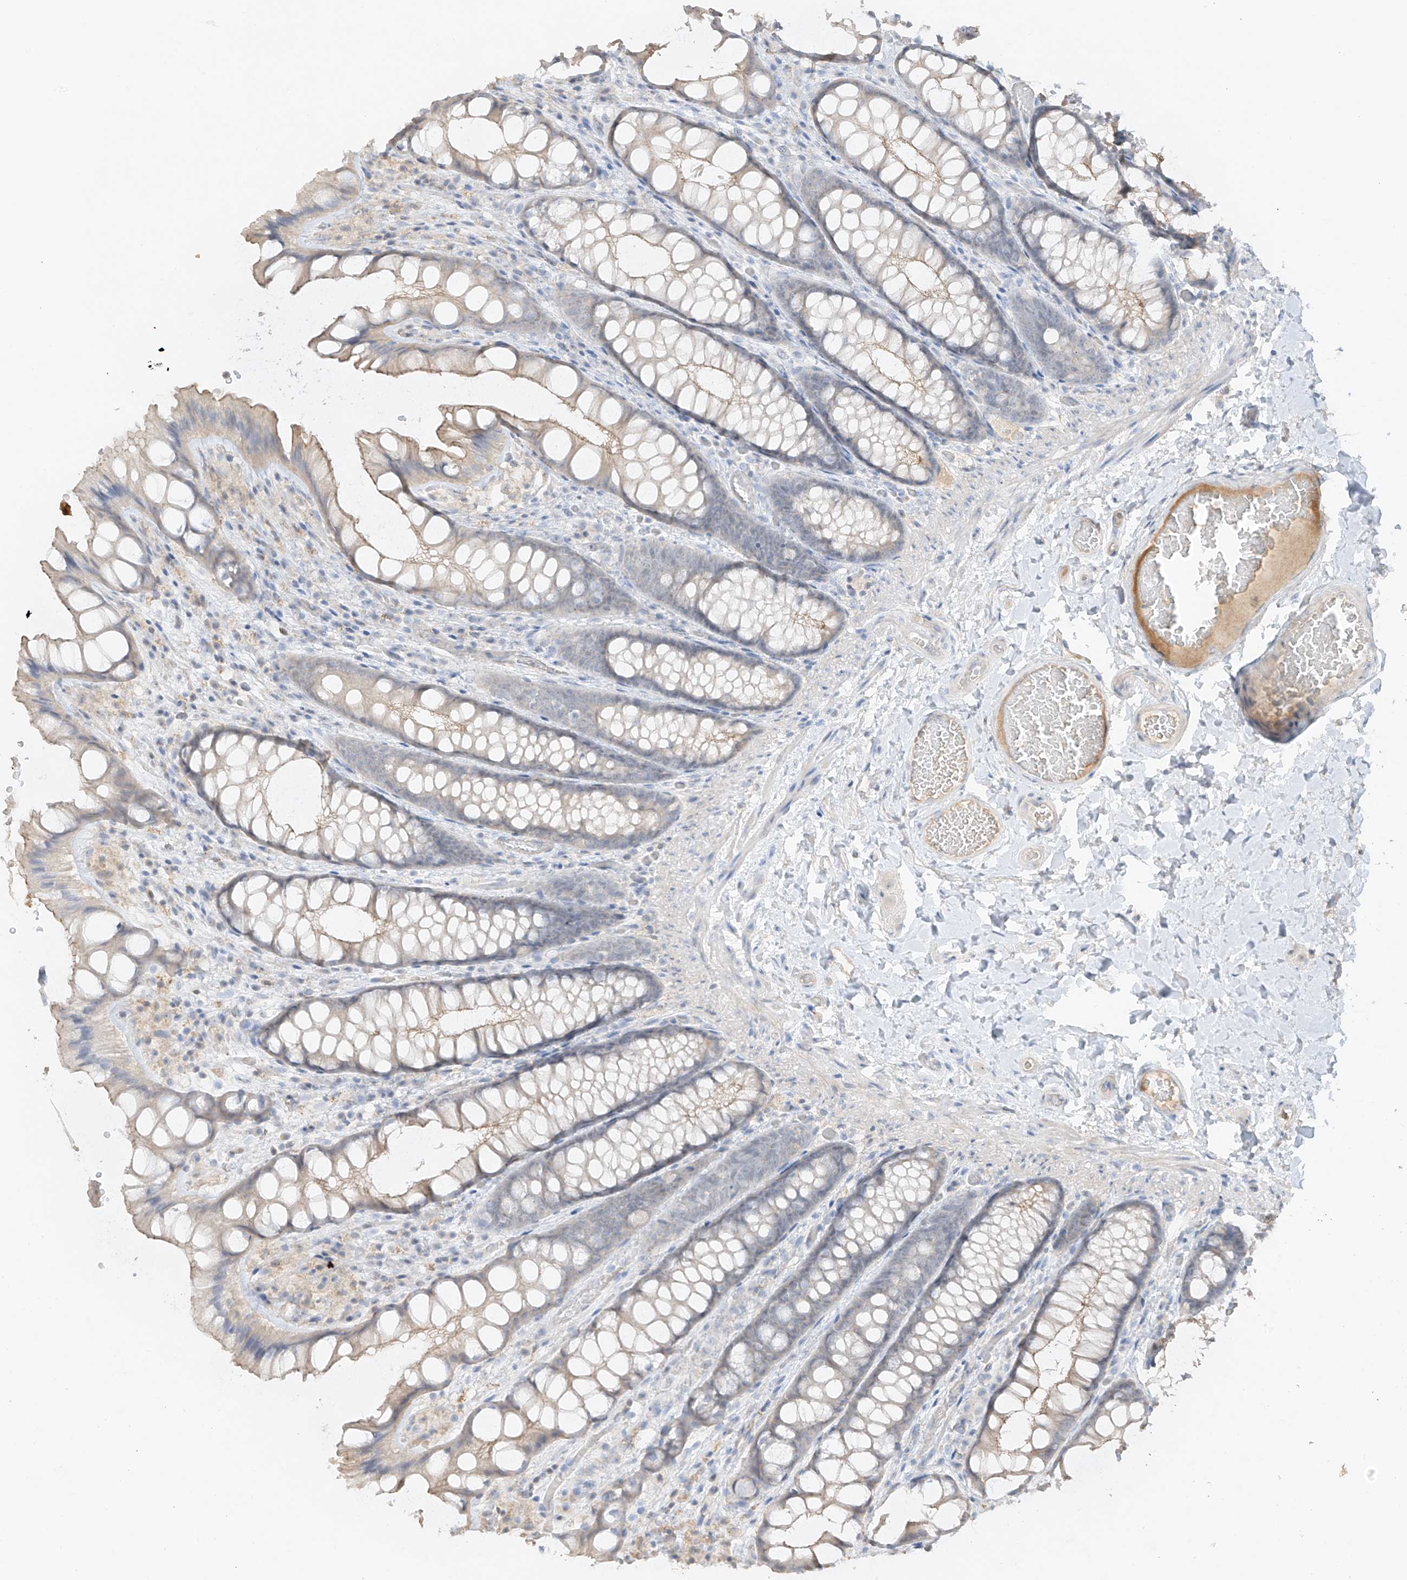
{"staining": {"intensity": "negative", "quantity": "none", "location": "none"}, "tissue": "colon", "cell_type": "Endothelial cells", "image_type": "normal", "snomed": [{"axis": "morphology", "description": "Normal tissue, NOS"}, {"axis": "topography", "description": "Colon"}], "caption": "Endothelial cells are negative for brown protein staining in unremarkable colon. Brightfield microscopy of immunohistochemistry (IHC) stained with DAB (brown) and hematoxylin (blue), captured at high magnification.", "gene": "ZBTB41", "patient": {"sex": "male", "age": 47}}